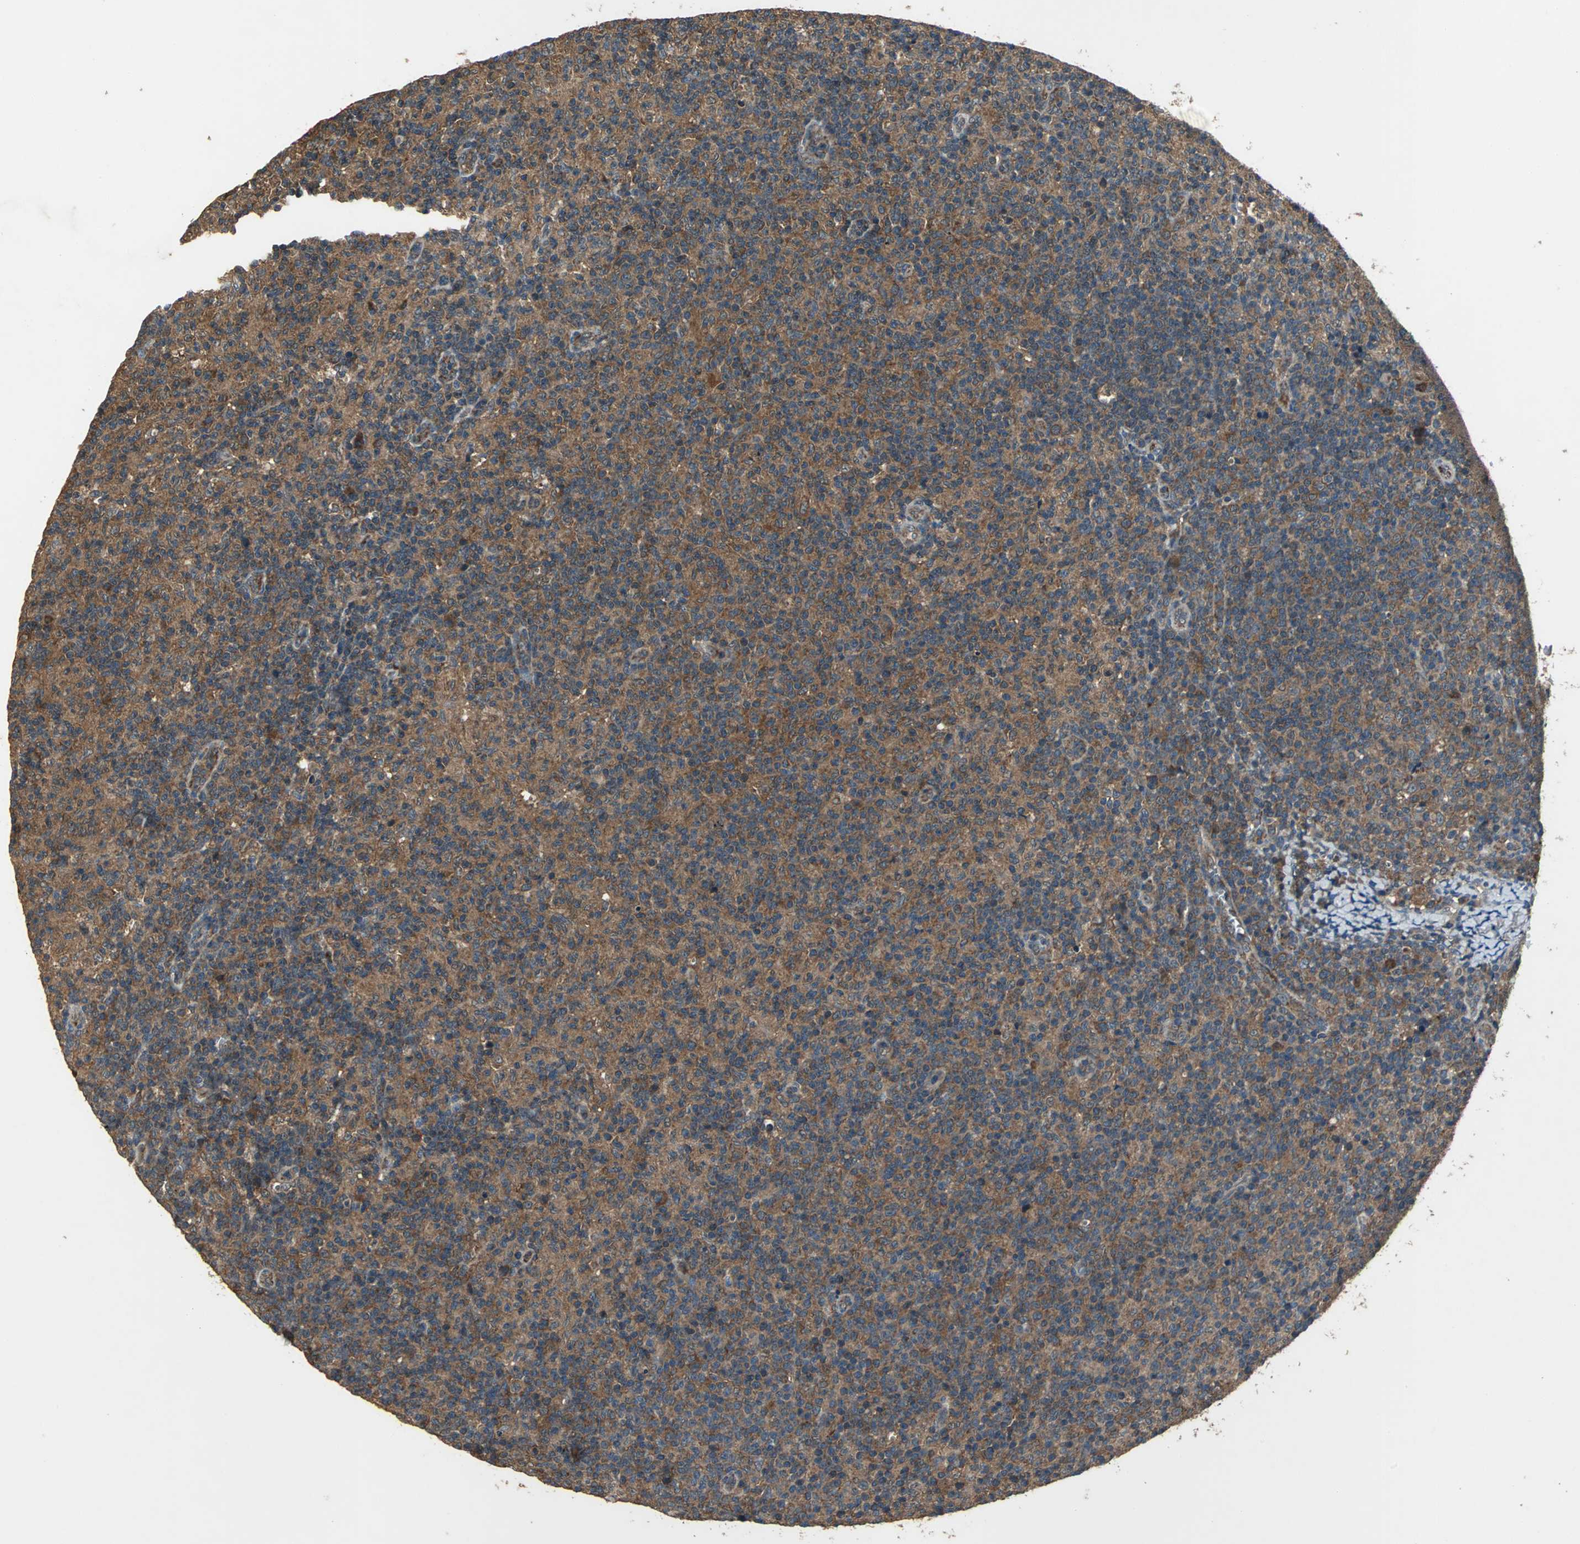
{"staining": {"intensity": "strong", "quantity": ">75%", "location": "cytoplasmic/membranous"}, "tissue": "lymph node", "cell_type": "Germinal center cells", "image_type": "normal", "snomed": [{"axis": "morphology", "description": "Normal tissue, NOS"}, {"axis": "morphology", "description": "Inflammation, NOS"}, {"axis": "topography", "description": "Lymph node"}], "caption": "IHC staining of unremarkable lymph node, which exhibits high levels of strong cytoplasmic/membranous positivity in approximately >75% of germinal center cells indicating strong cytoplasmic/membranous protein expression. The staining was performed using DAB (brown) for protein detection and nuclei were counterstained in hematoxylin (blue).", "gene": "ZNF608", "patient": {"sex": "male", "age": 55}}